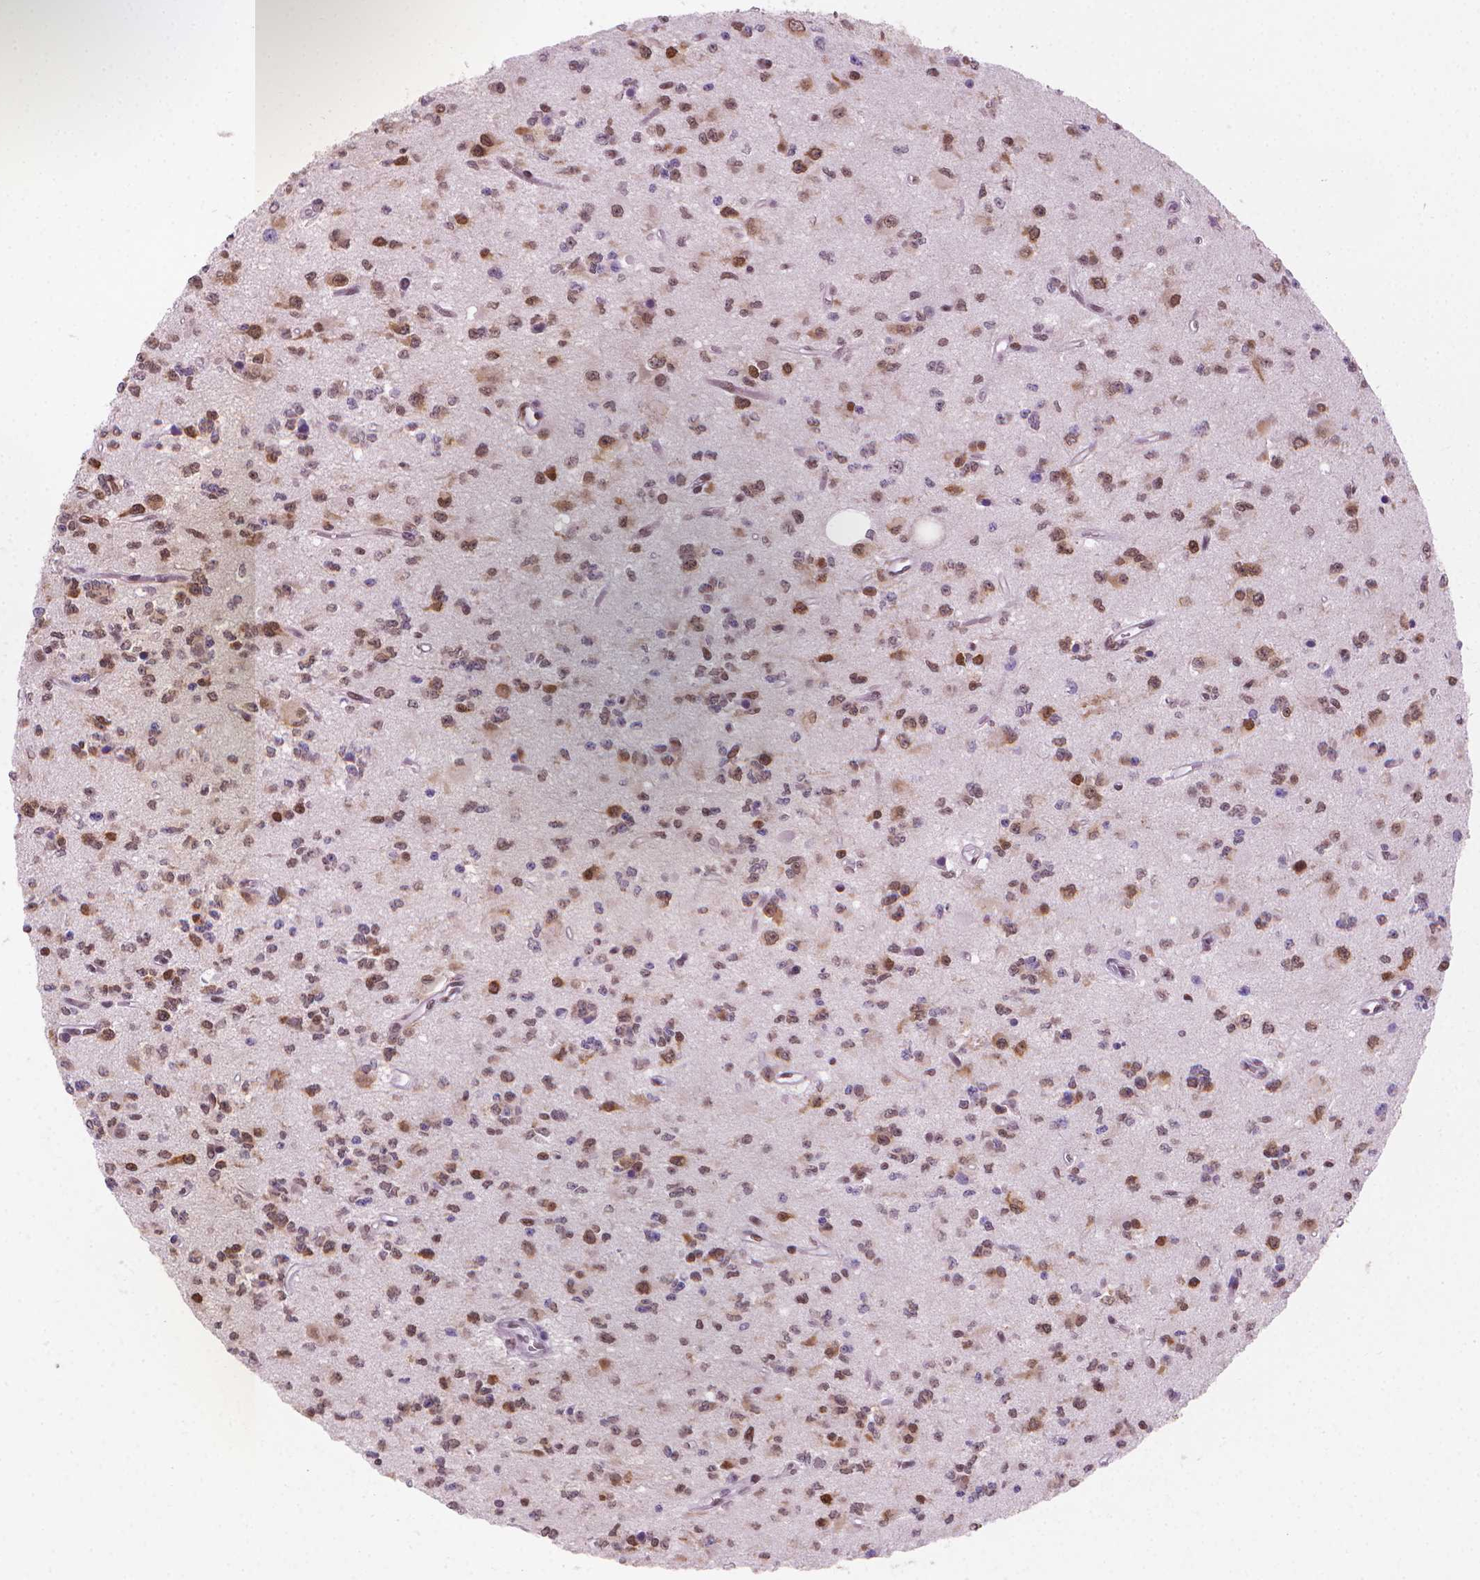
{"staining": {"intensity": "moderate", "quantity": "25%-75%", "location": "nuclear"}, "tissue": "glioma", "cell_type": "Tumor cells", "image_type": "cancer", "snomed": [{"axis": "morphology", "description": "Glioma, malignant, Low grade"}, {"axis": "topography", "description": "Brain"}], "caption": "The immunohistochemical stain highlights moderate nuclear positivity in tumor cells of low-grade glioma (malignant) tissue. (Brightfield microscopy of DAB IHC at high magnification).", "gene": "PIAS2", "patient": {"sex": "female", "age": 45}}